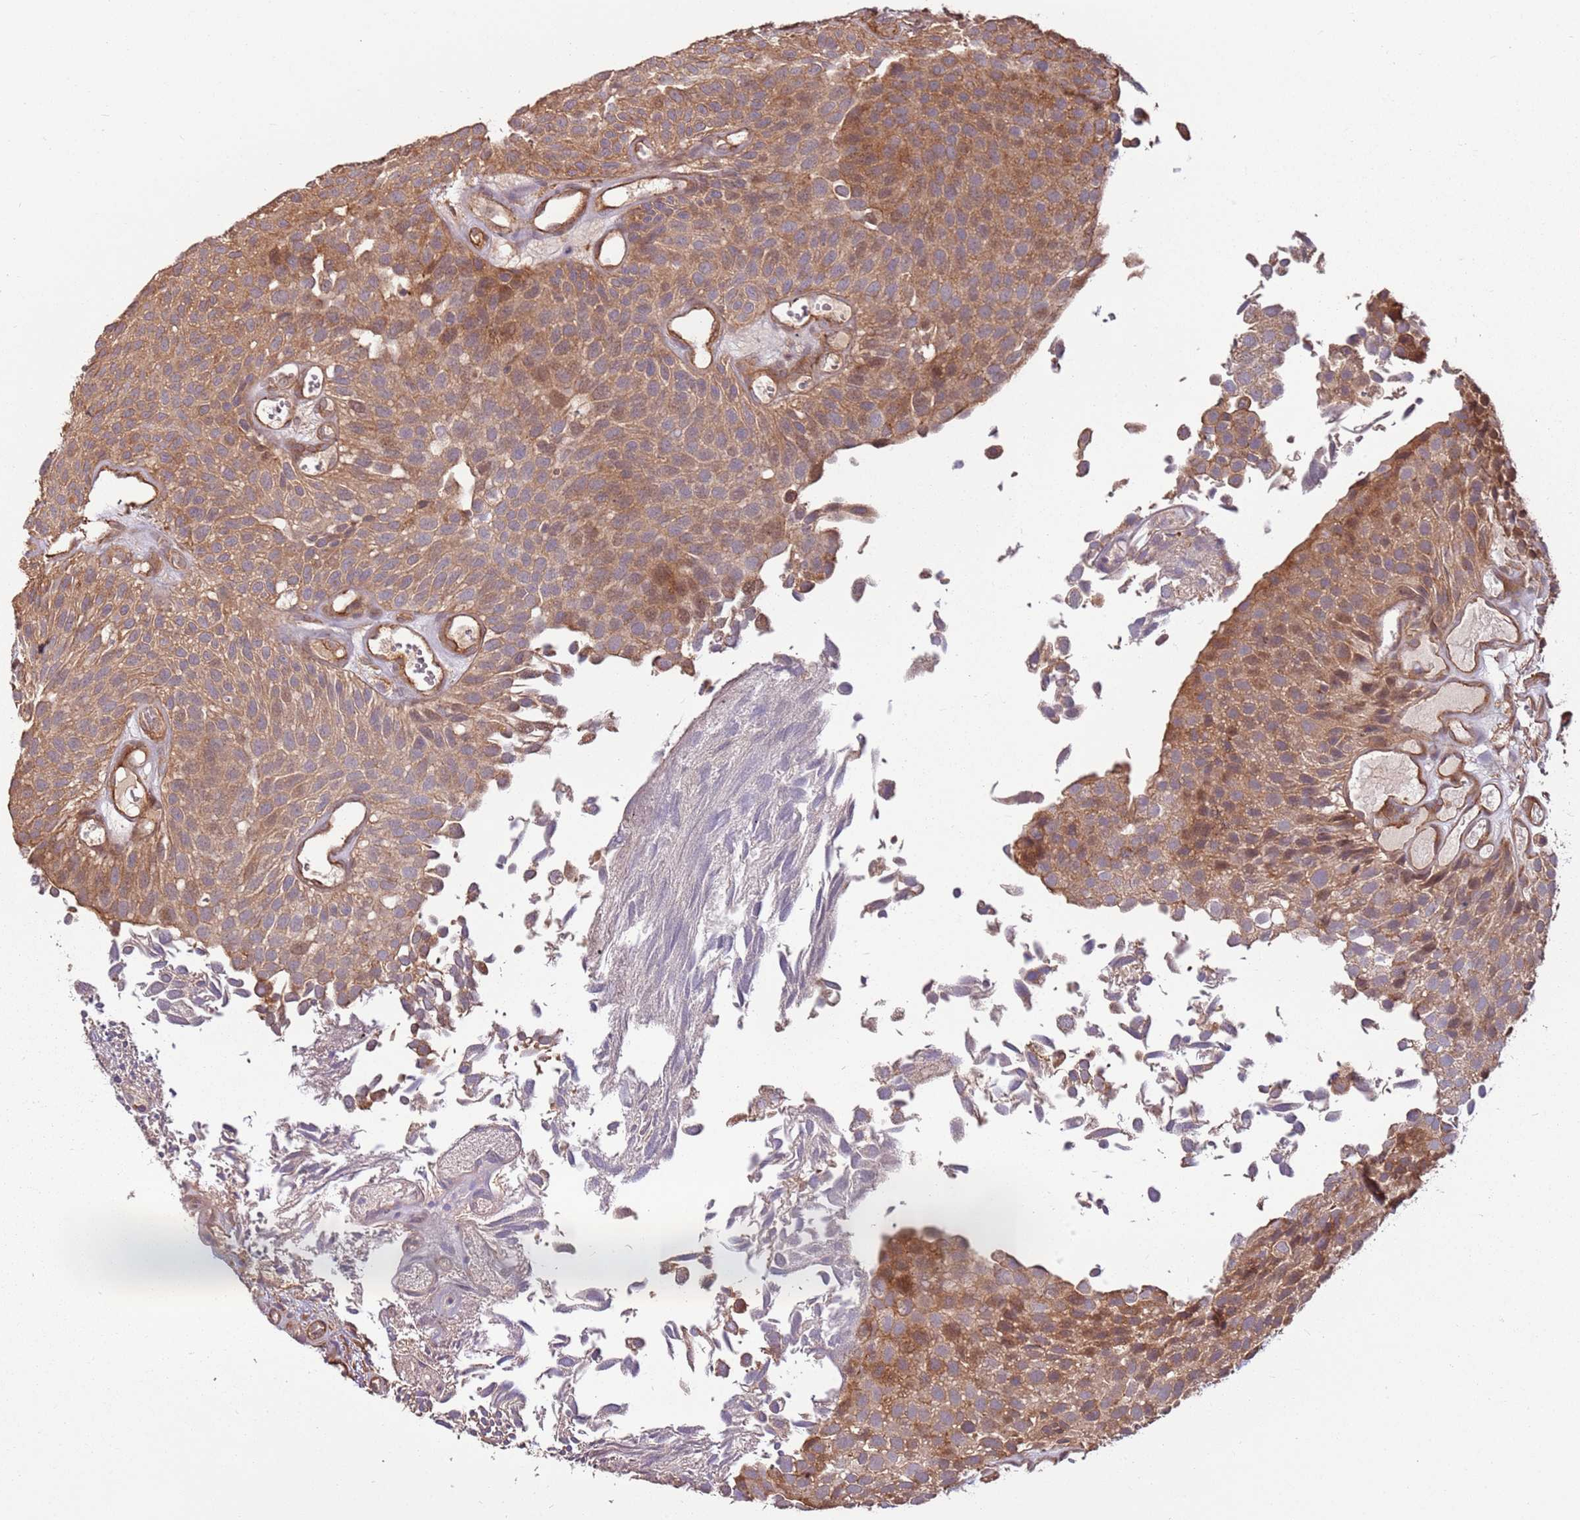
{"staining": {"intensity": "moderate", "quantity": ">75%", "location": "cytoplasmic/membranous"}, "tissue": "urothelial cancer", "cell_type": "Tumor cells", "image_type": "cancer", "snomed": [{"axis": "morphology", "description": "Urothelial carcinoma, Low grade"}, {"axis": "topography", "description": "Urinary bladder"}], "caption": "Immunohistochemistry (IHC) (DAB) staining of urothelial cancer exhibits moderate cytoplasmic/membranous protein positivity in approximately >75% of tumor cells.", "gene": "ACVR2A", "patient": {"sex": "male", "age": 89}}